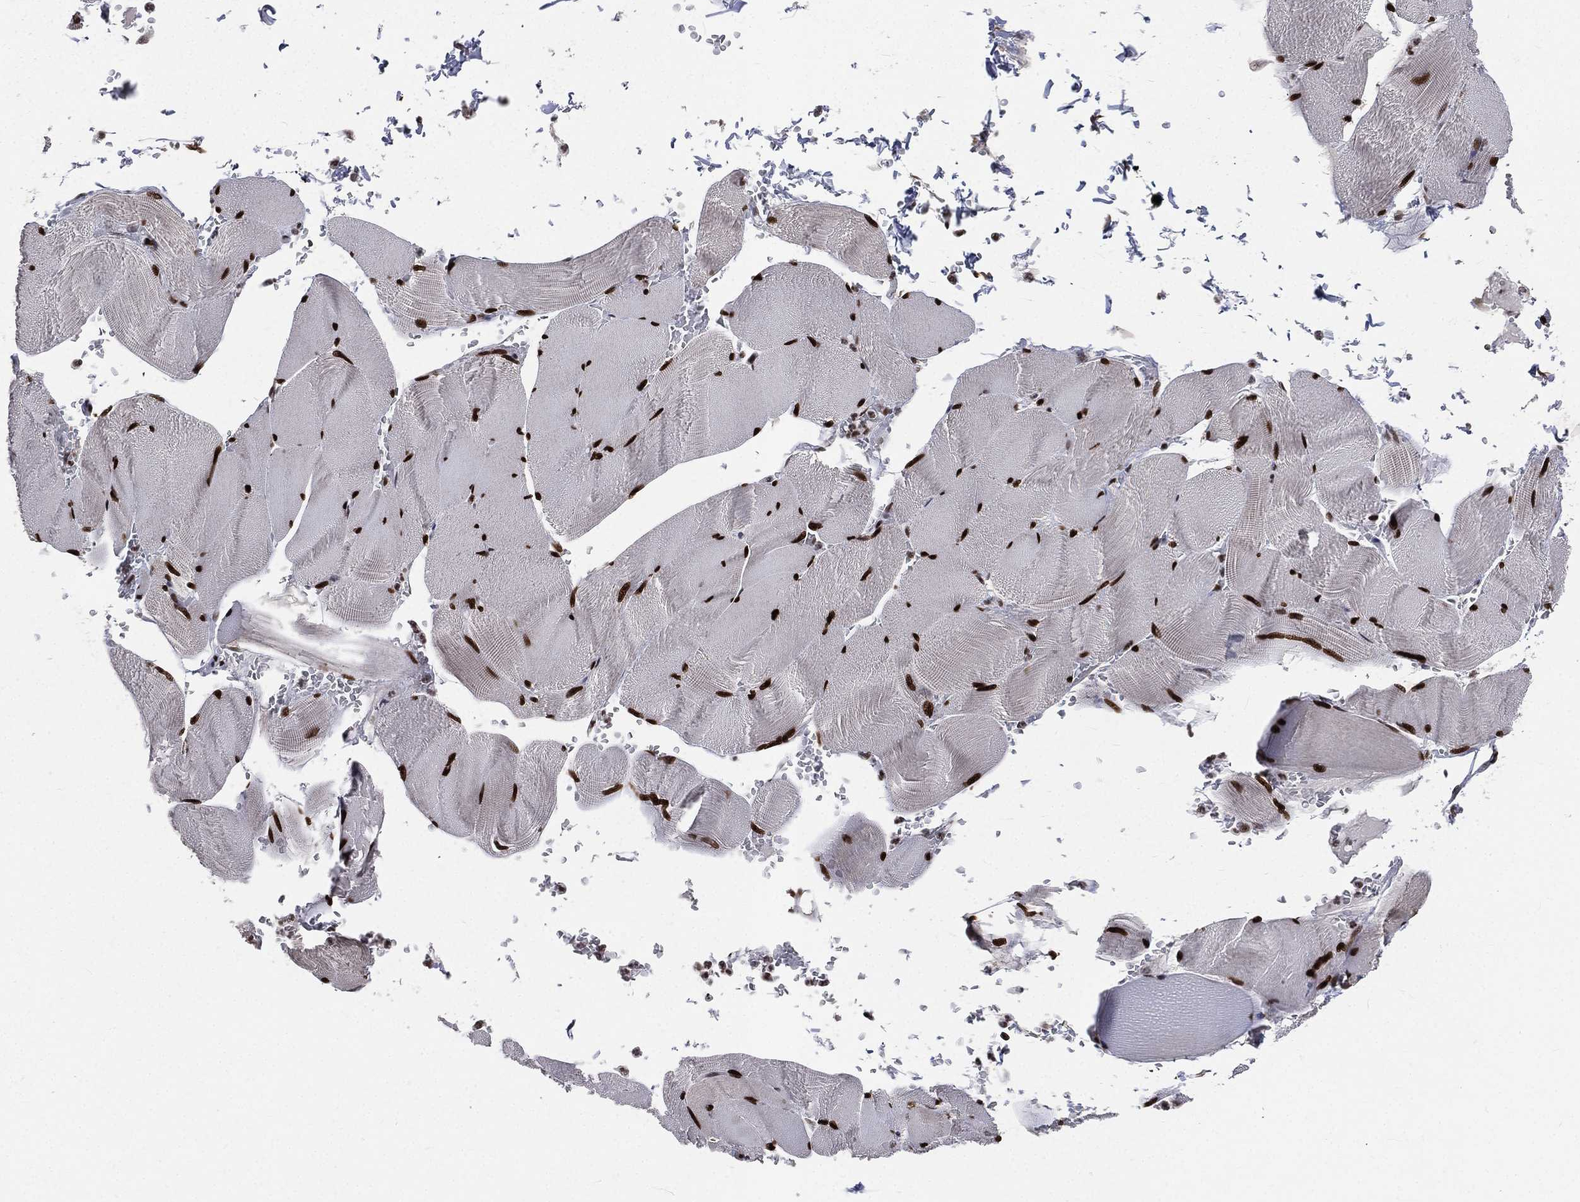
{"staining": {"intensity": "strong", "quantity": ">75%", "location": "nuclear"}, "tissue": "skeletal muscle", "cell_type": "Myocytes", "image_type": "normal", "snomed": [{"axis": "morphology", "description": "Normal tissue, NOS"}, {"axis": "topography", "description": "Skeletal muscle"}], "caption": "A high amount of strong nuclear staining is present in about >75% of myocytes in normal skeletal muscle. The protein of interest is stained brown, and the nuclei are stained in blue (DAB IHC with brightfield microscopy, high magnification).", "gene": "POLB", "patient": {"sex": "male", "age": 56}}